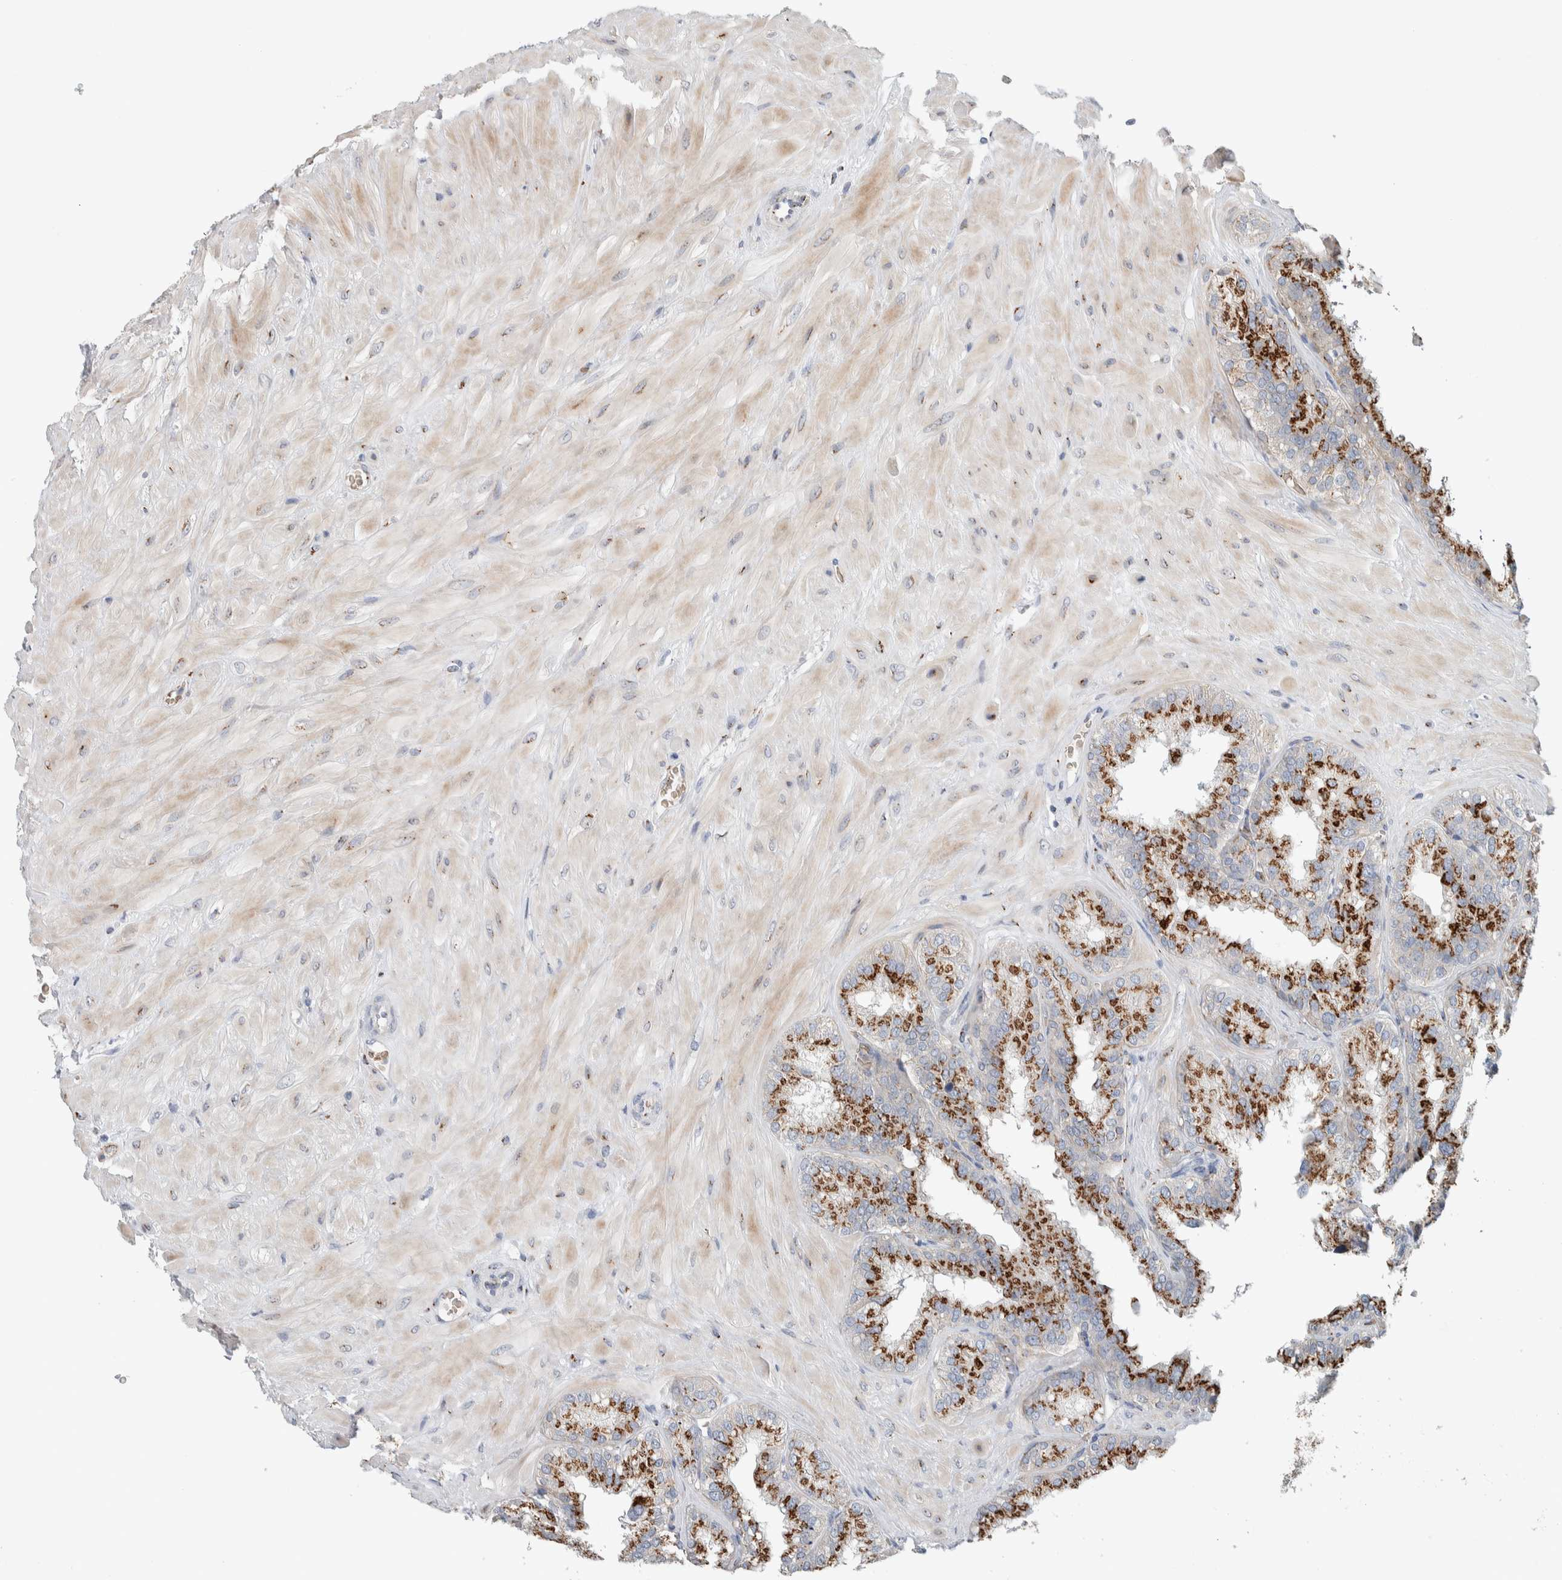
{"staining": {"intensity": "strong", "quantity": "25%-75%", "location": "cytoplasmic/membranous"}, "tissue": "seminal vesicle", "cell_type": "Glandular cells", "image_type": "normal", "snomed": [{"axis": "morphology", "description": "Normal tissue, NOS"}, {"axis": "topography", "description": "Prostate"}, {"axis": "topography", "description": "Seminal veicle"}], "caption": "Protein staining by IHC displays strong cytoplasmic/membranous staining in approximately 25%-75% of glandular cells in unremarkable seminal vesicle.", "gene": "SLC38A10", "patient": {"sex": "male", "age": 51}}